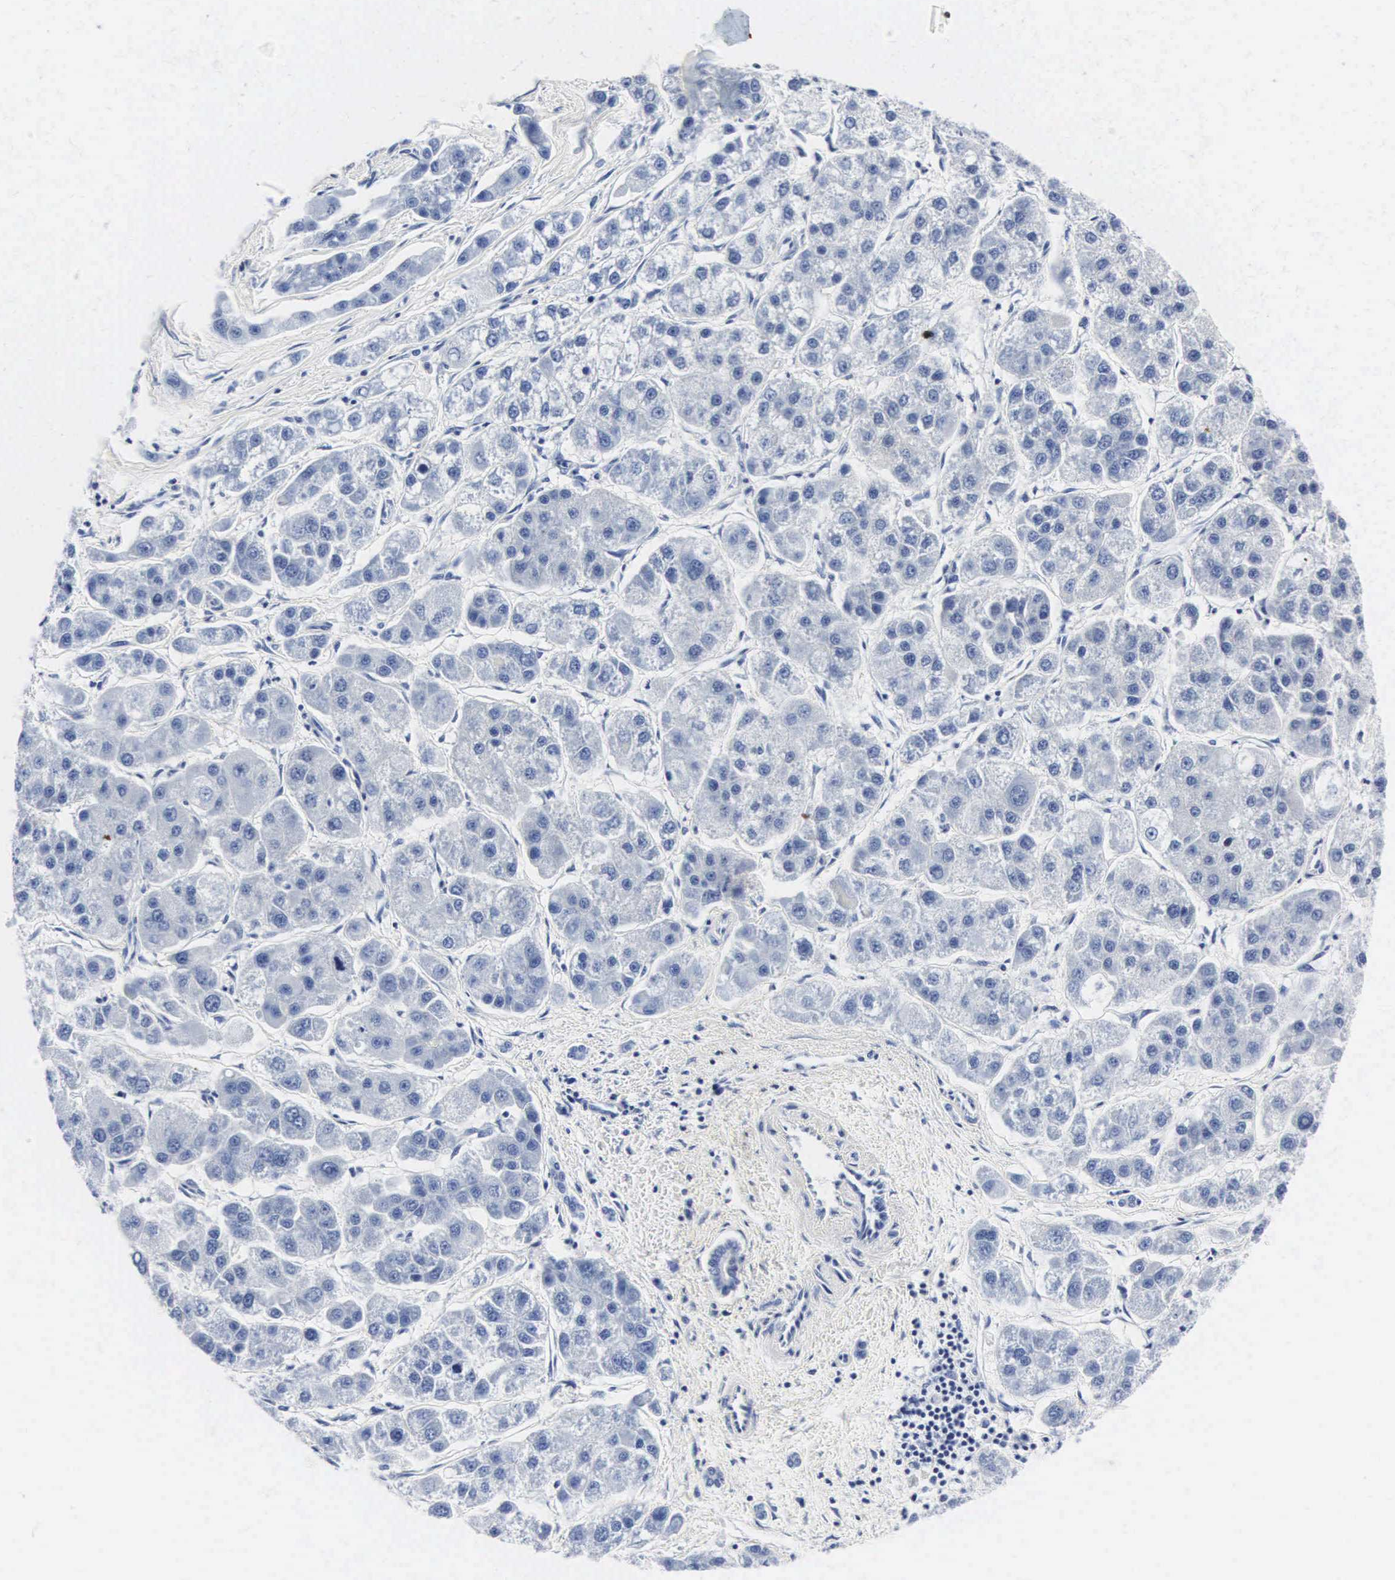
{"staining": {"intensity": "negative", "quantity": "none", "location": "none"}, "tissue": "liver cancer", "cell_type": "Tumor cells", "image_type": "cancer", "snomed": [{"axis": "morphology", "description": "Carcinoma, Hepatocellular, NOS"}, {"axis": "topography", "description": "Liver"}], "caption": "Tumor cells are negative for protein expression in human hepatocellular carcinoma (liver).", "gene": "ENO2", "patient": {"sex": "female", "age": 85}}